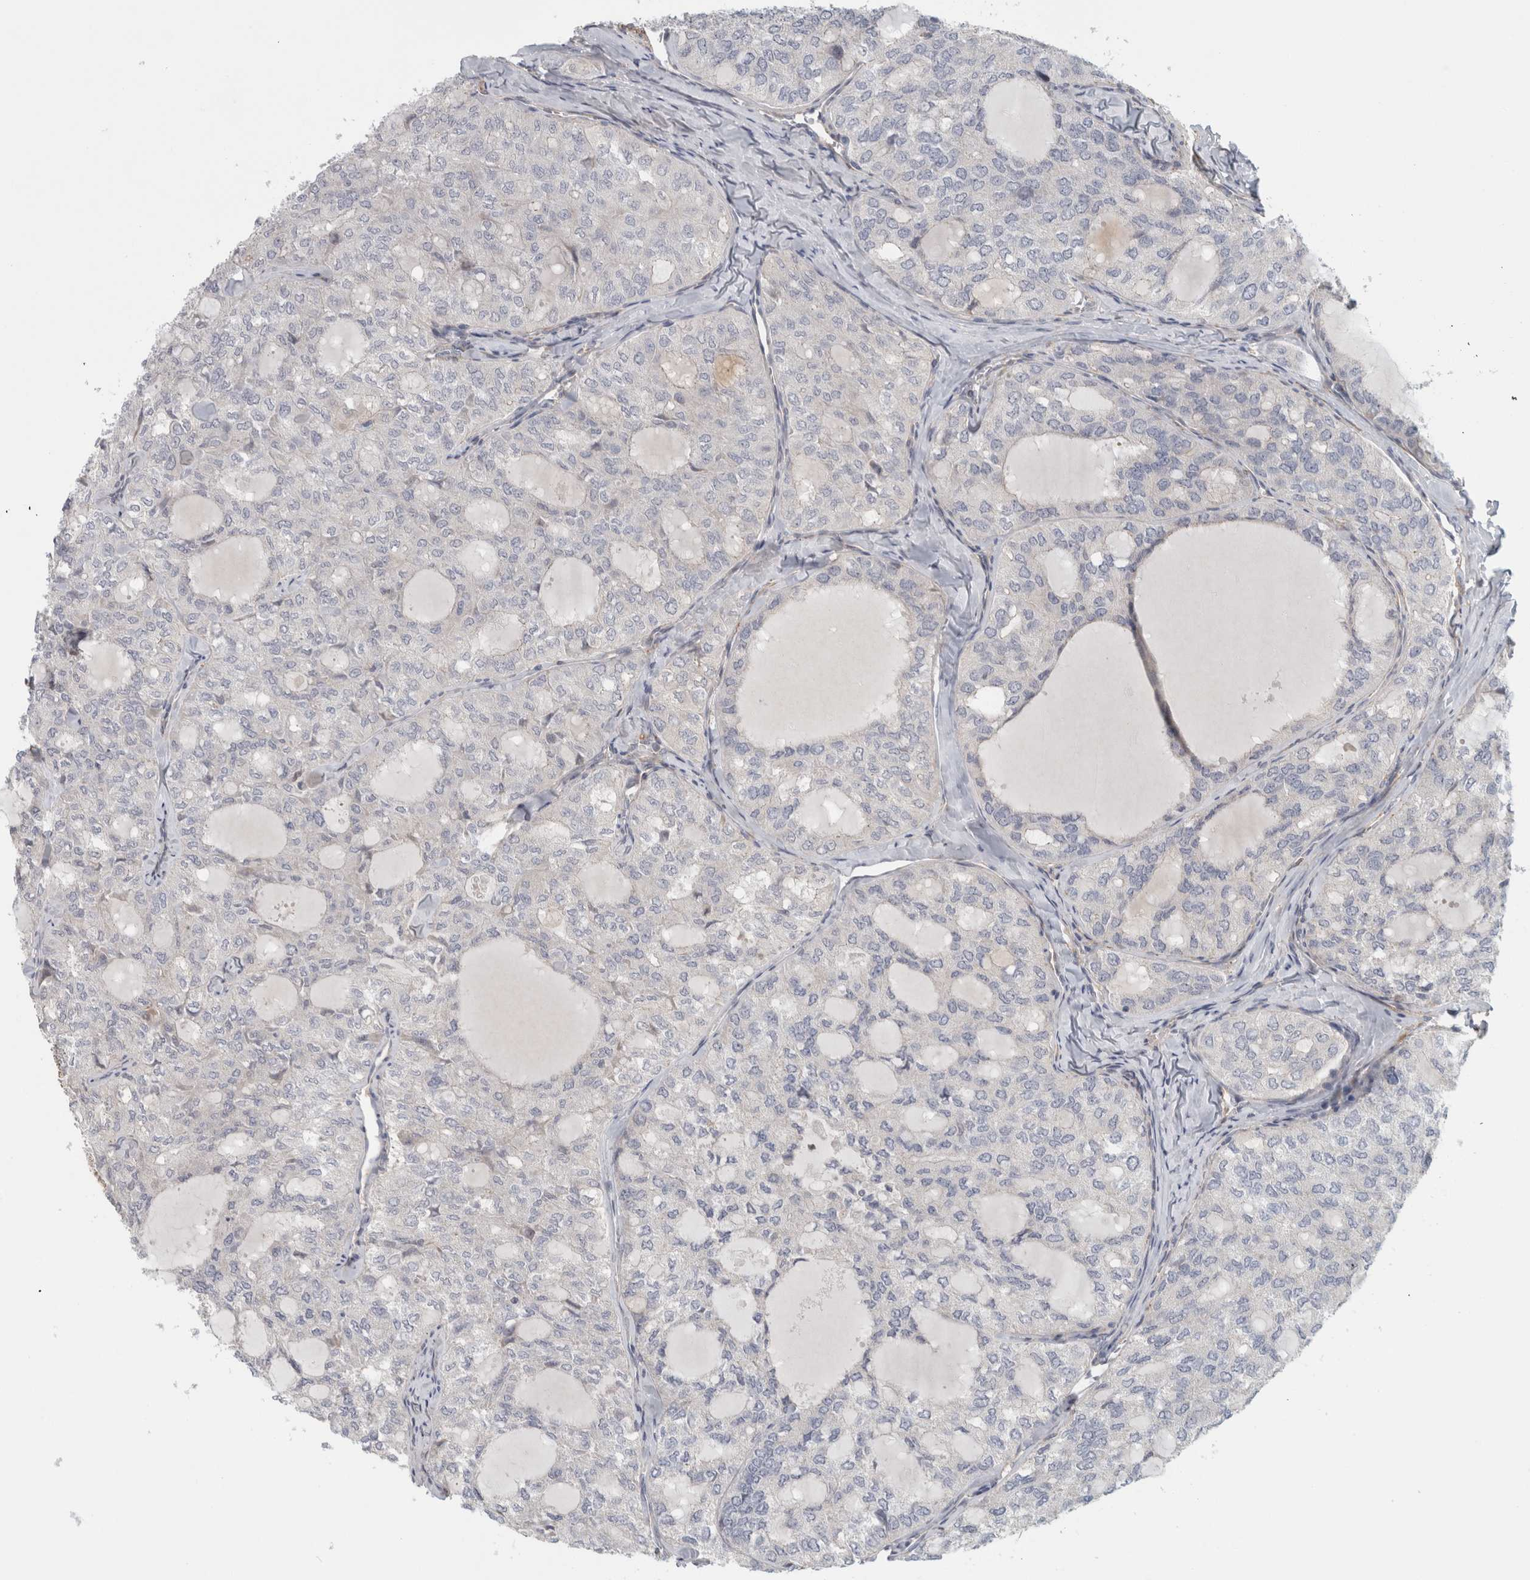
{"staining": {"intensity": "negative", "quantity": "none", "location": "none"}, "tissue": "thyroid cancer", "cell_type": "Tumor cells", "image_type": "cancer", "snomed": [{"axis": "morphology", "description": "Follicular adenoma carcinoma, NOS"}, {"axis": "topography", "description": "Thyroid gland"}], "caption": "This histopathology image is of thyroid follicular adenoma carcinoma stained with IHC to label a protein in brown with the nuclei are counter-stained blue. There is no positivity in tumor cells. Nuclei are stained in blue.", "gene": "ZNF804B", "patient": {"sex": "male", "age": 75}}